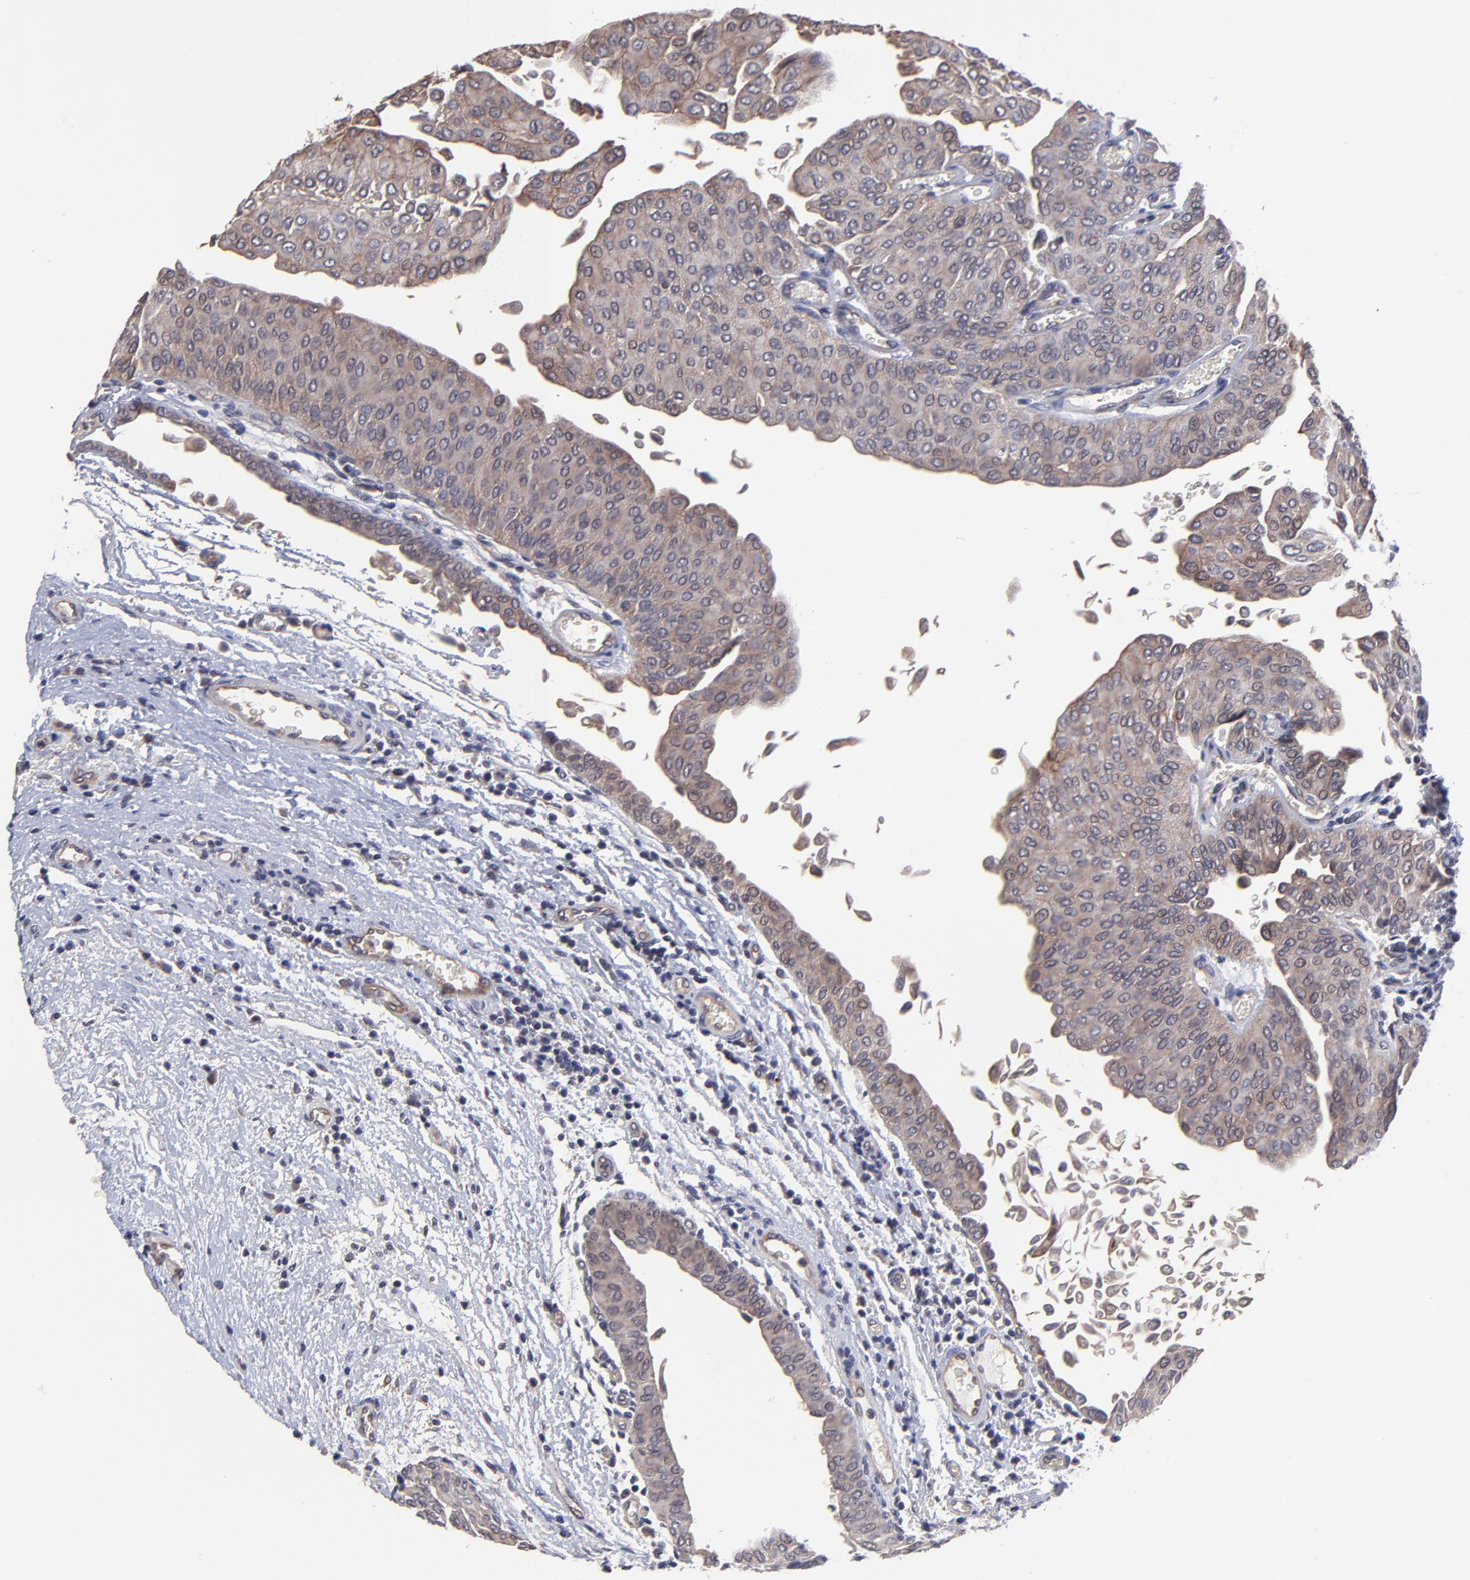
{"staining": {"intensity": "moderate", "quantity": ">75%", "location": "cytoplasmic/membranous"}, "tissue": "urothelial cancer", "cell_type": "Tumor cells", "image_type": "cancer", "snomed": [{"axis": "morphology", "description": "Urothelial carcinoma, Low grade"}, {"axis": "topography", "description": "Urinary bladder"}], "caption": "DAB immunohistochemical staining of human low-grade urothelial carcinoma demonstrates moderate cytoplasmic/membranous protein staining in about >75% of tumor cells.", "gene": "ZNF780B", "patient": {"sex": "male", "age": 64}}